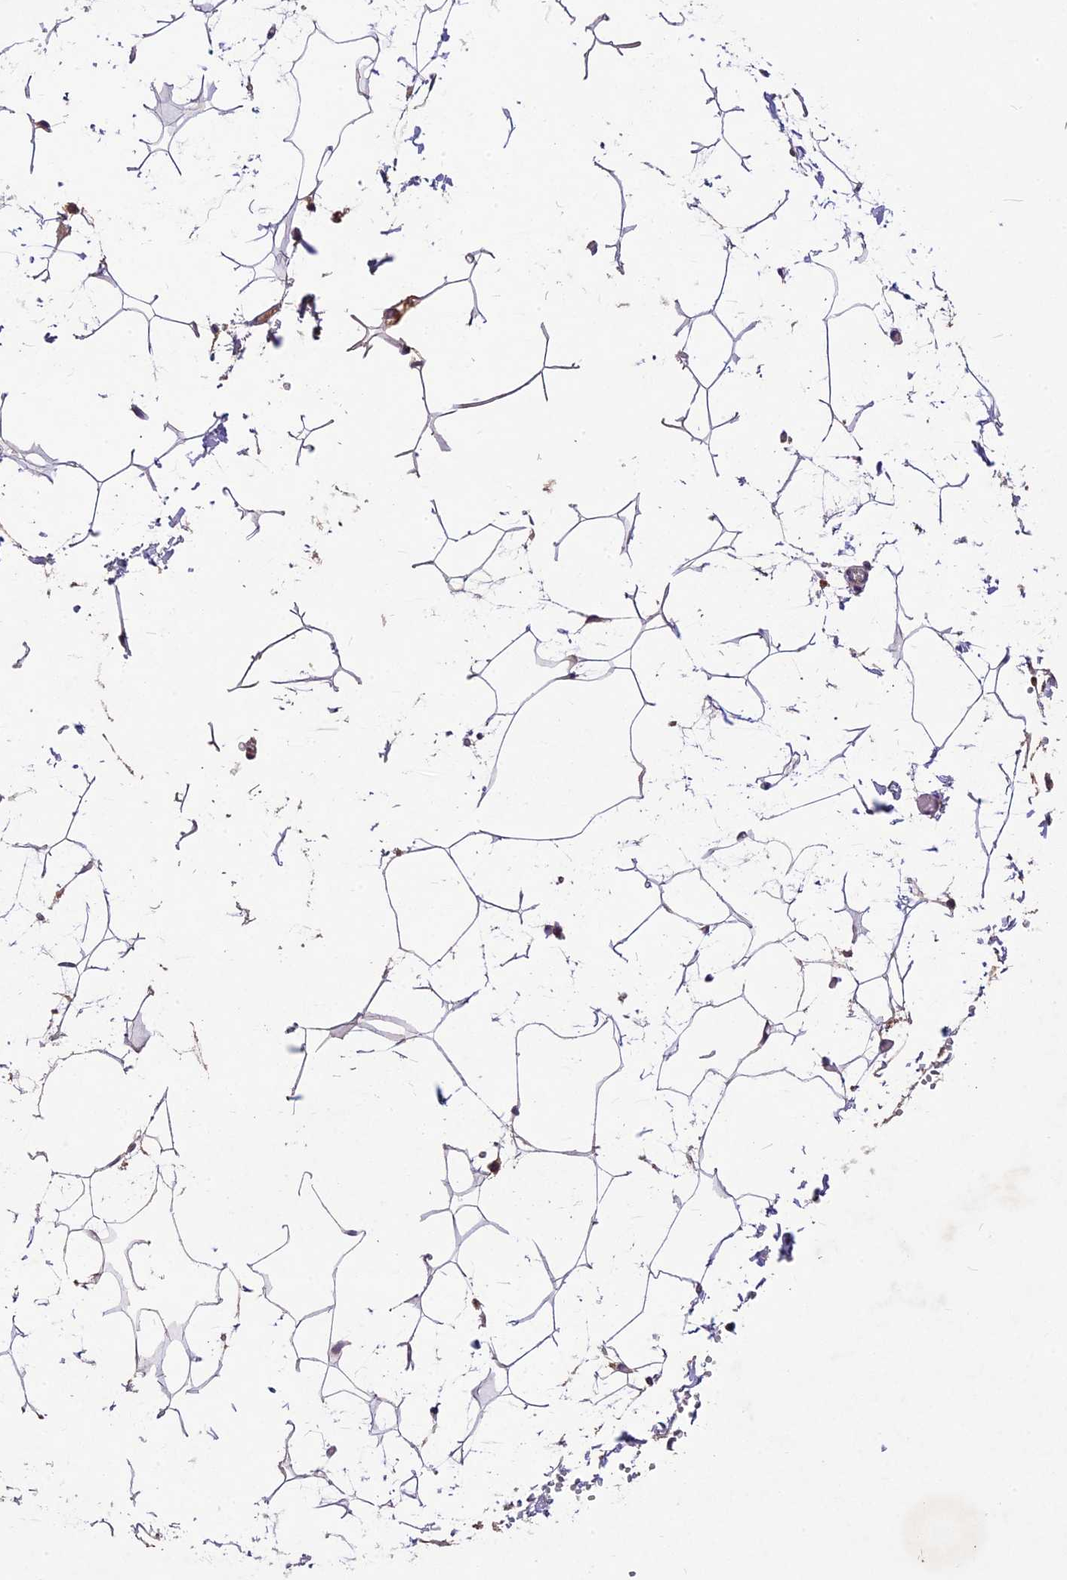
{"staining": {"intensity": "weak", "quantity": ">75%", "location": "nuclear"}, "tissue": "adipose tissue", "cell_type": "Adipocytes", "image_type": "normal", "snomed": [{"axis": "morphology", "description": "Normal tissue, NOS"}, {"axis": "topography", "description": "Gallbladder"}, {"axis": "topography", "description": "Peripheral nerve tissue"}], "caption": "Benign adipose tissue was stained to show a protein in brown. There is low levels of weak nuclear expression in about >75% of adipocytes.", "gene": "ATP10A", "patient": {"sex": "male", "age": 38}}